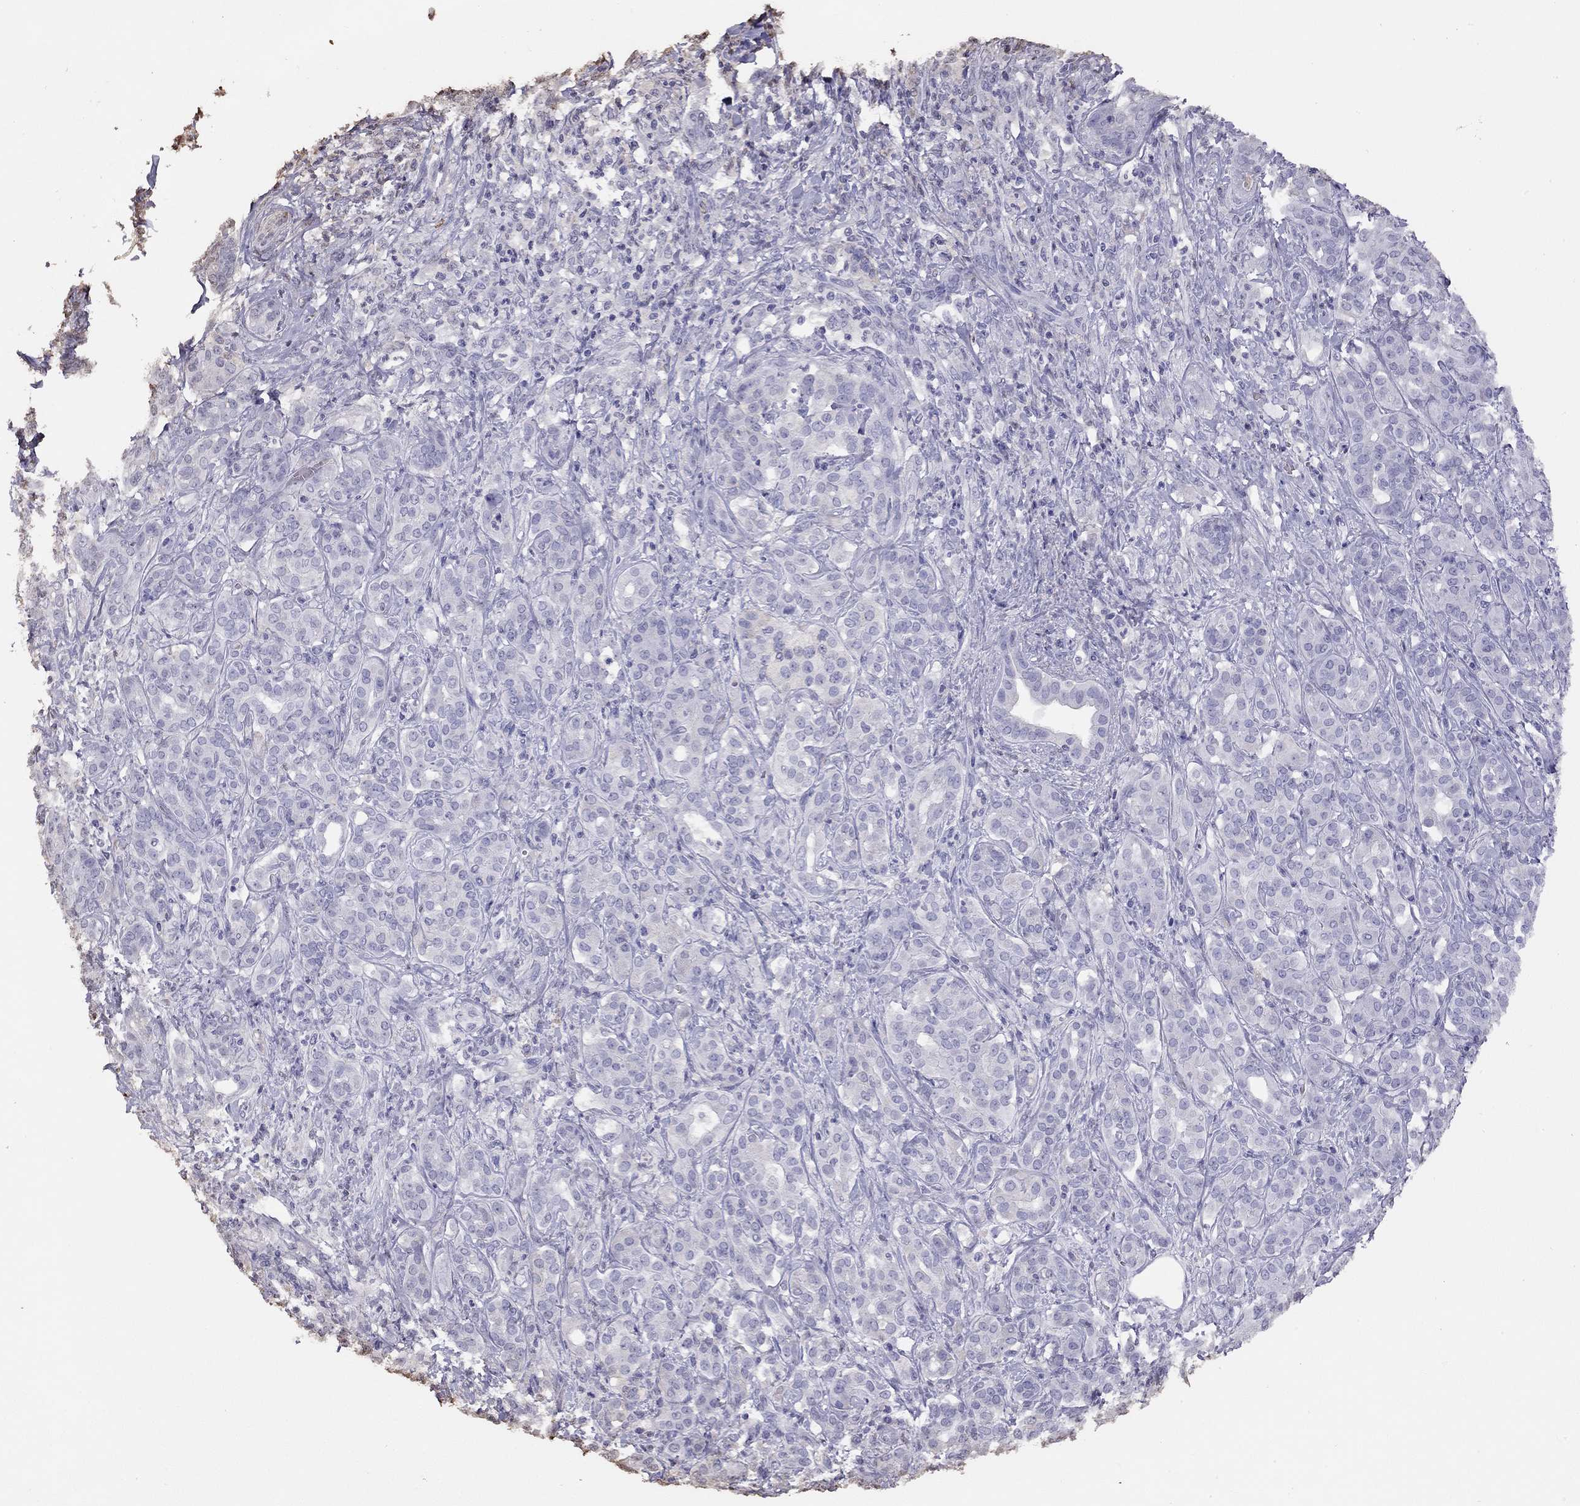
{"staining": {"intensity": "negative", "quantity": "none", "location": "none"}, "tissue": "pancreatic cancer", "cell_type": "Tumor cells", "image_type": "cancer", "snomed": [{"axis": "morphology", "description": "Normal tissue, NOS"}, {"axis": "morphology", "description": "Inflammation, NOS"}, {"axis": "morphology", "description": "Adenocarcinoma, NOS"}, {"axis": "topography", "description": "Pancreas"}], "caption": "High magnification brightfield microscopy of pancreatic adenocarcinoma stained with DAB (3,3'-diaminobenzidine) (brown) and counterstained with hematoxylin (blue): tumor cells show no significant expression.", "gene": "SUN3", "patient": {"sex": "male", "age": 57}}